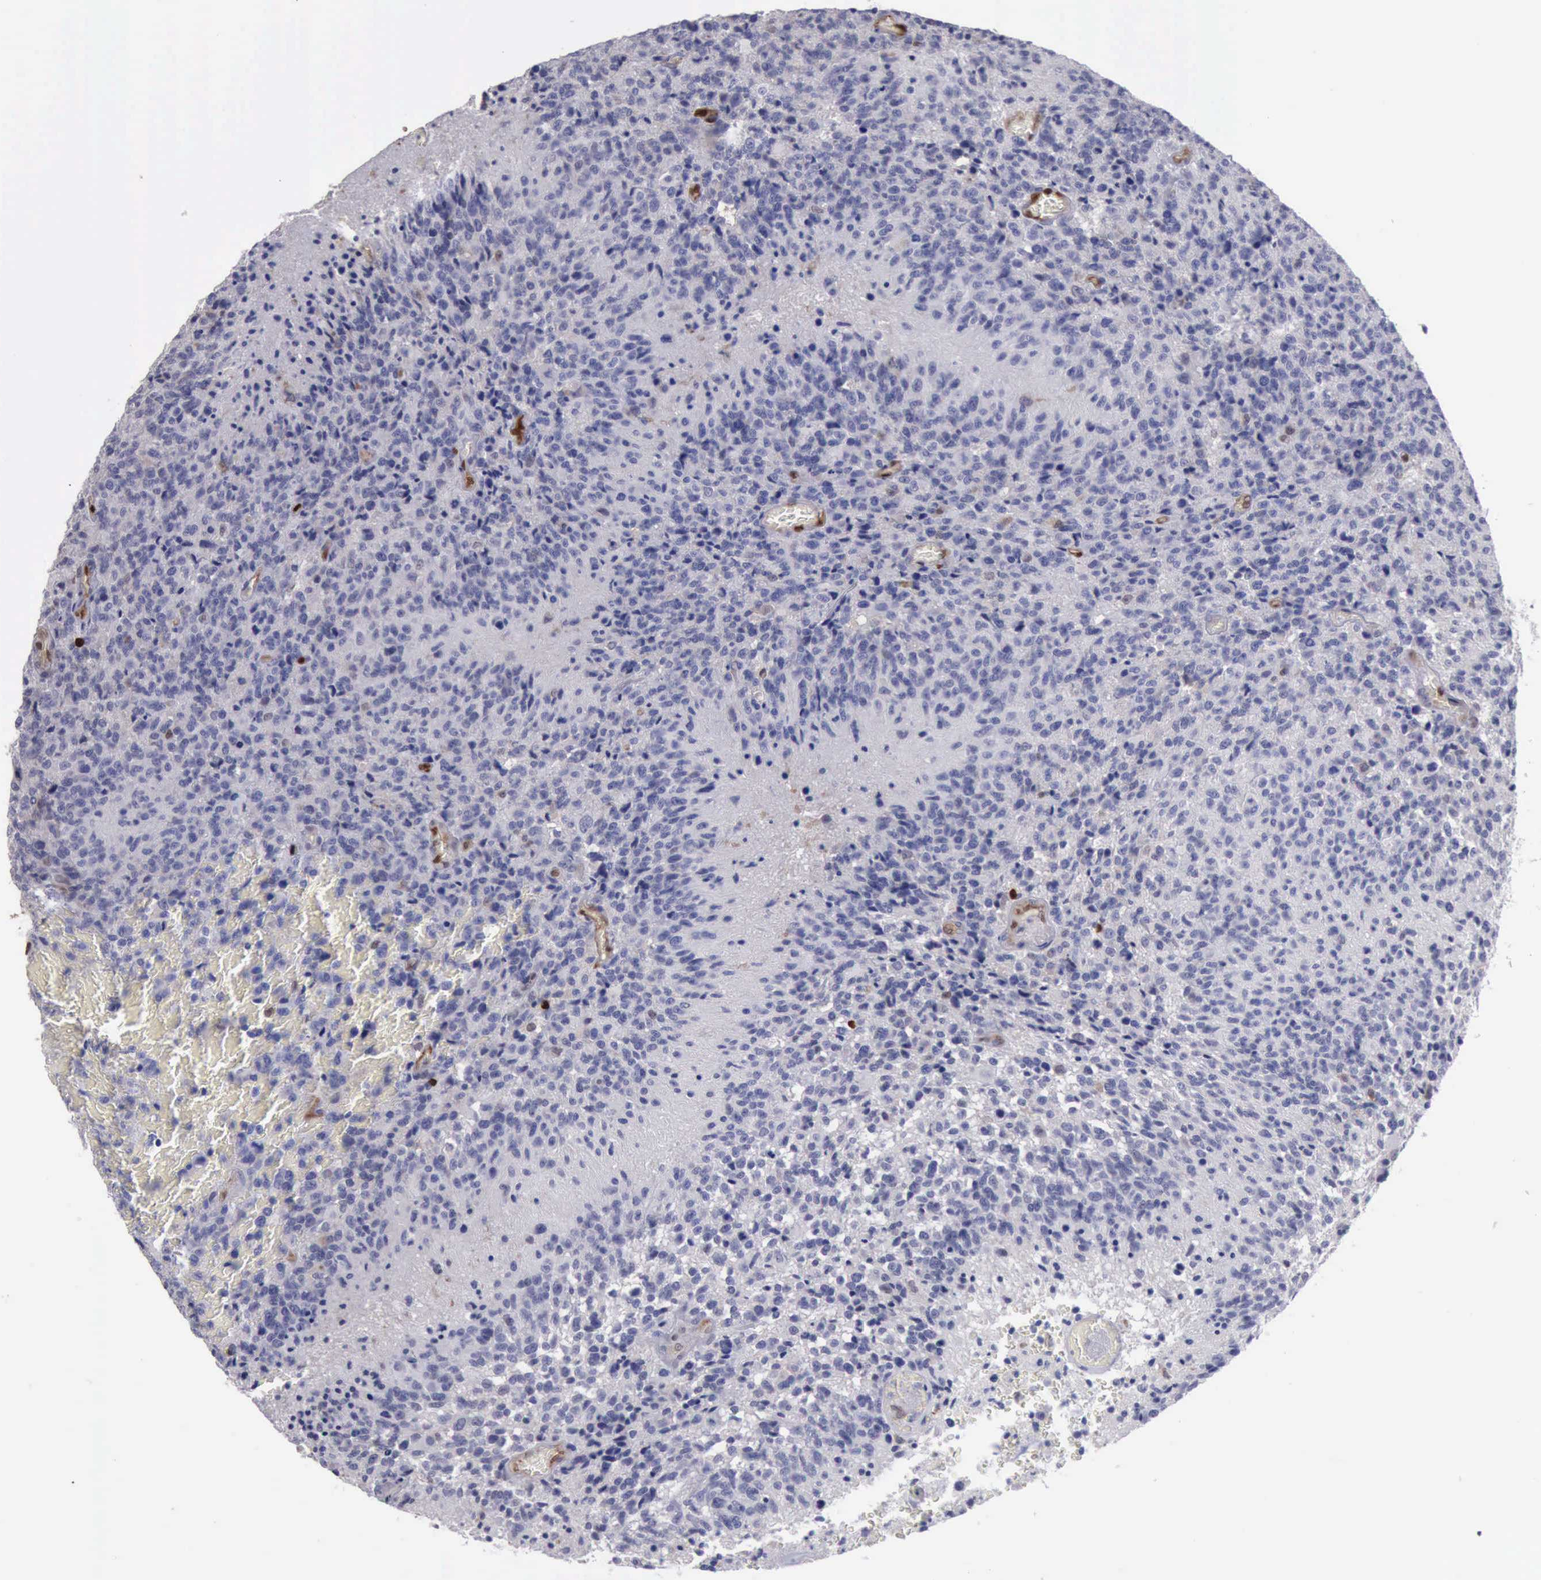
{"staining": {"intensity": "negative", "quantity": "none", "location": "none"}, "tissue": "glioma", "cell_type": "Tumor cells", "image_type": "cancer", "snomed": [{"axis": "morphology", "description": "Glioma, malignant, High grade"}, {"axis": "topography", "description": "Brain"}], "caption": "There is no significant positivity in tumor cells of malignant glioma (high-grade).", "gene": "PDCD4", "patient": {"sex": "male", "age": 36}}